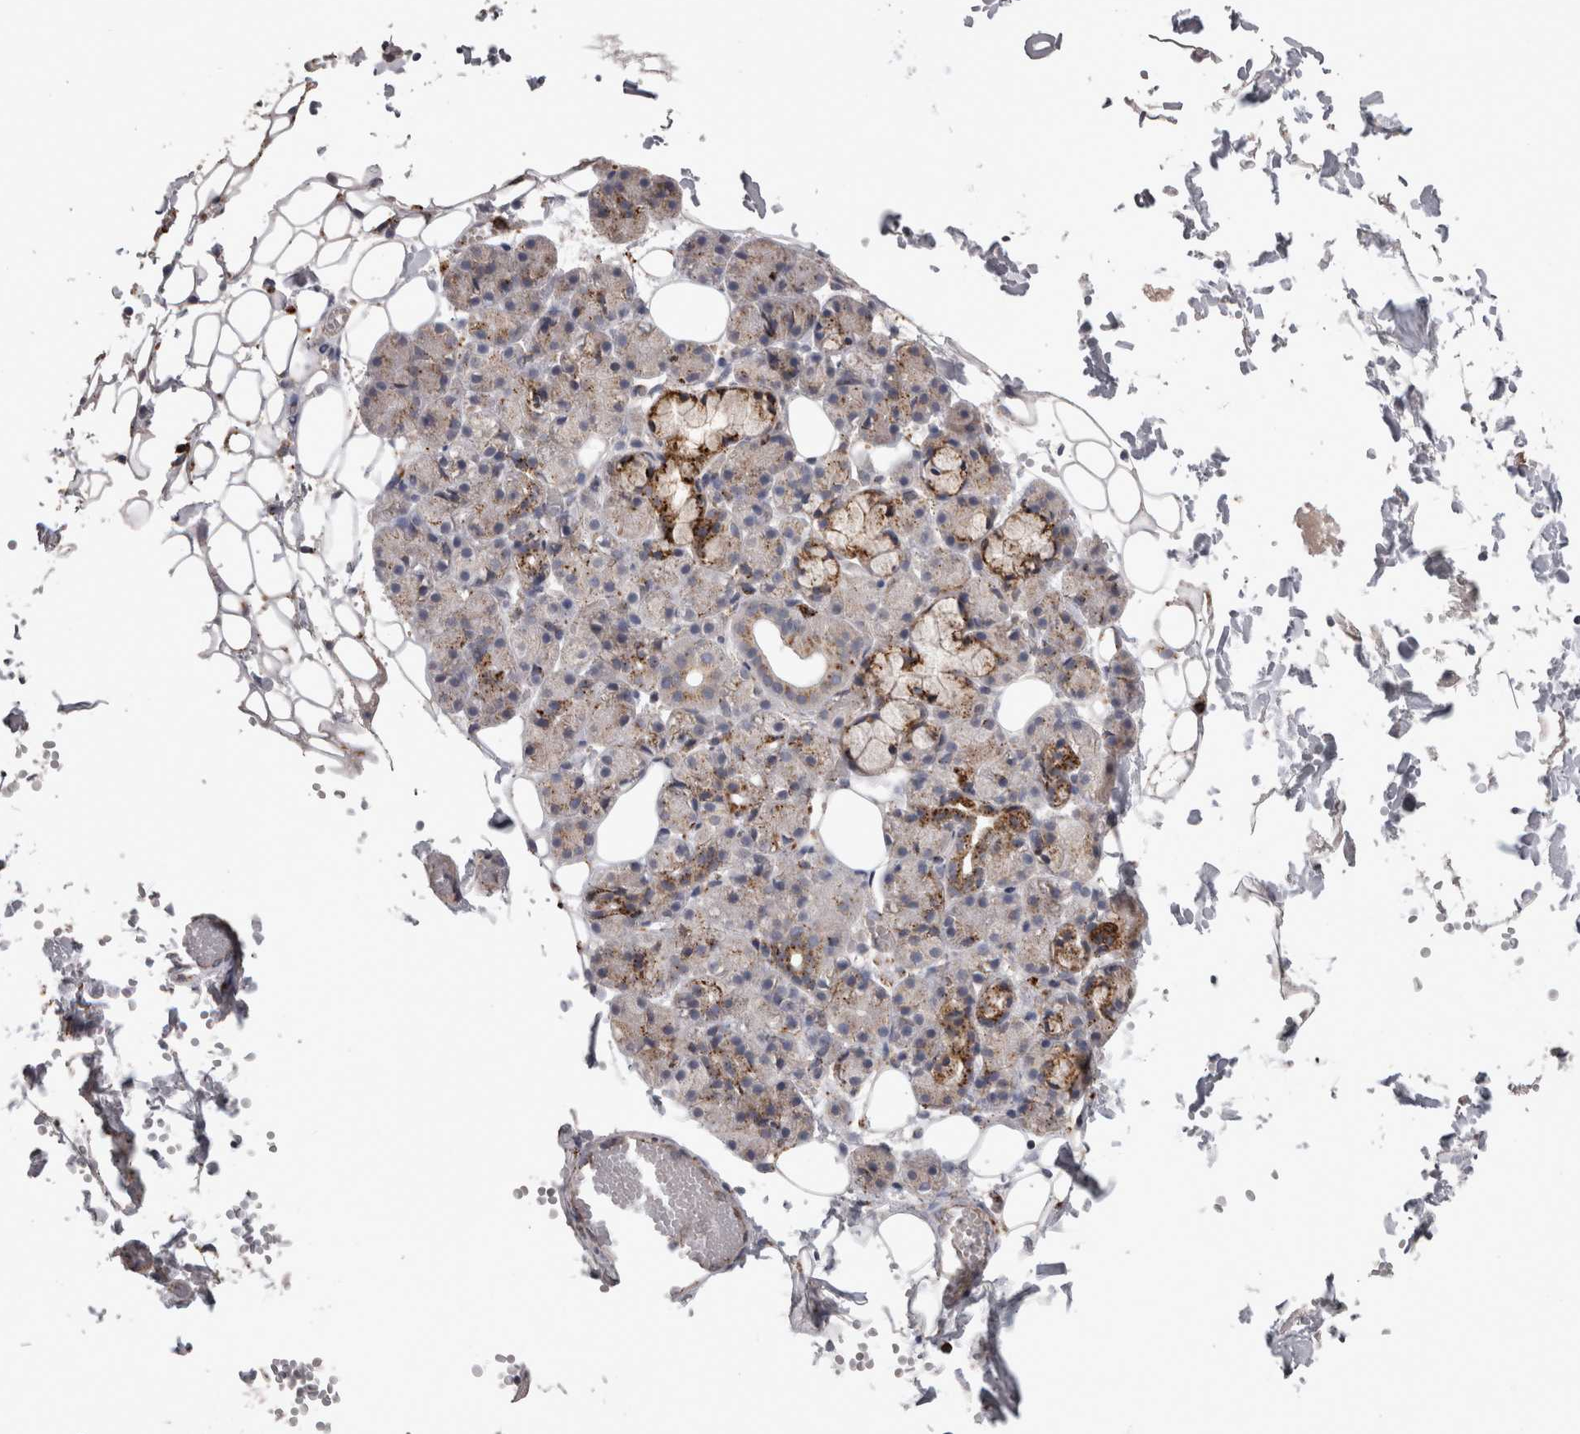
{"staining": {"intensity": "moderate", "quantity": "<25%", "location": "cytoplasmic/membranous"}, "tissue": "salivary gland", "cell_type": "Glandular cells", "image_type": "normal", "snomed": [{"axis": "morphology", "description": "Normal tissue, NOS"}, {"axis": "topography", "description": "Salivary gland"}], "caption": "The immunohistochemical stain shows moderate cytoplasmic/membranous expression in glandular cells of normal salivary gland.", "gene": "CTSZ", "patient": {"sex": "male", "age": 63}}